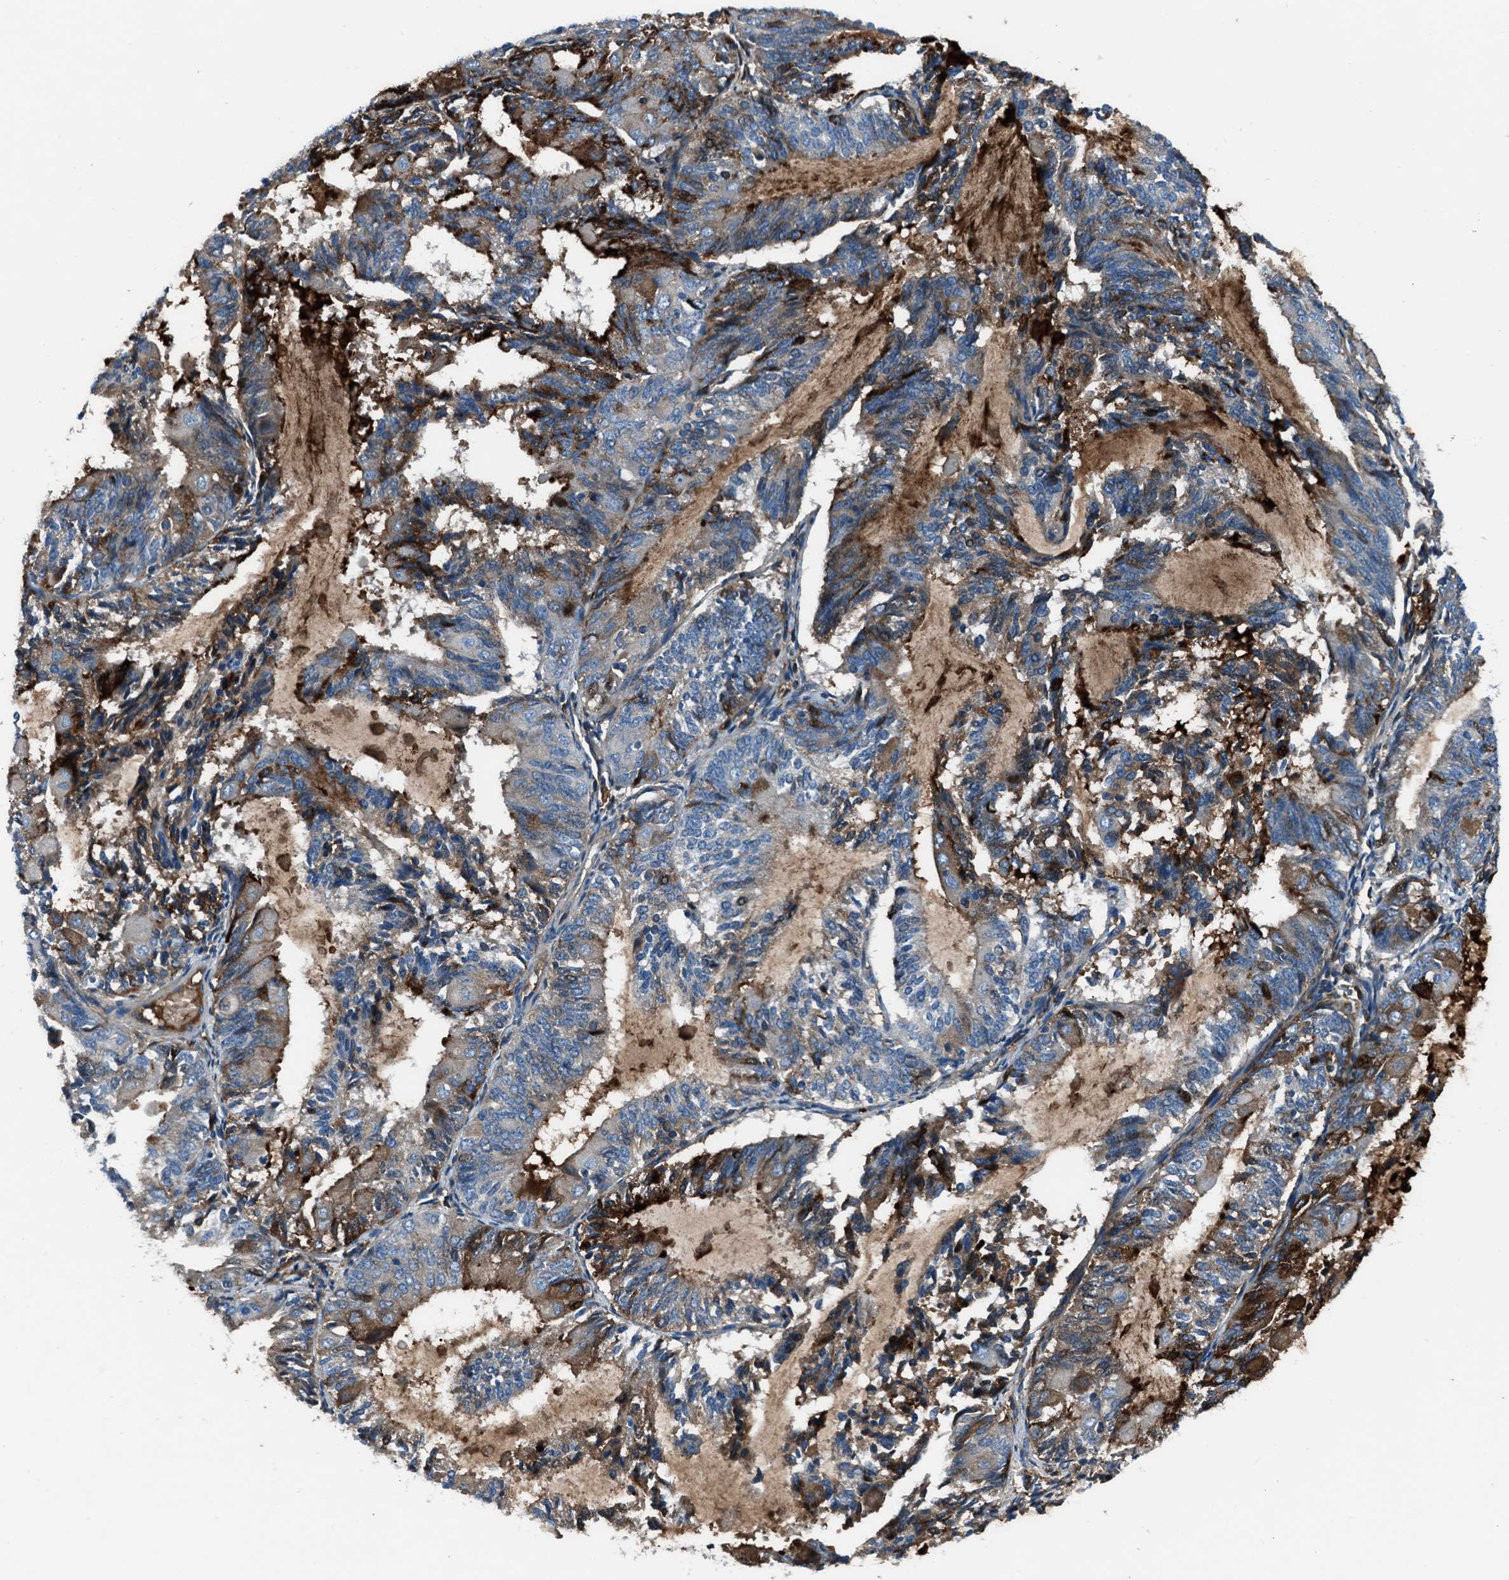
{"staining": {"intensity": "strong", "quantity": "25%-75%", "location": "cytoplasmic/membranous"}, "tissue": "endometrial cancer", "cell_type": "Tumor cells", "image_type": "cancer", "snomed": [{"axis": "morphology", "description": "Adenocarcinoma, NOS"}, {"axis": "topography", "description": "Endometrium"}], "caption": "Immunohistochemical staining of human endometrial adenocarcinoma displays high levels of strong cytoplasmic/membranous protein expression in about 25%-75% of tumor cells.", "gene": "SLC38A6", "patient": {"sex": "female", "age": 81}}